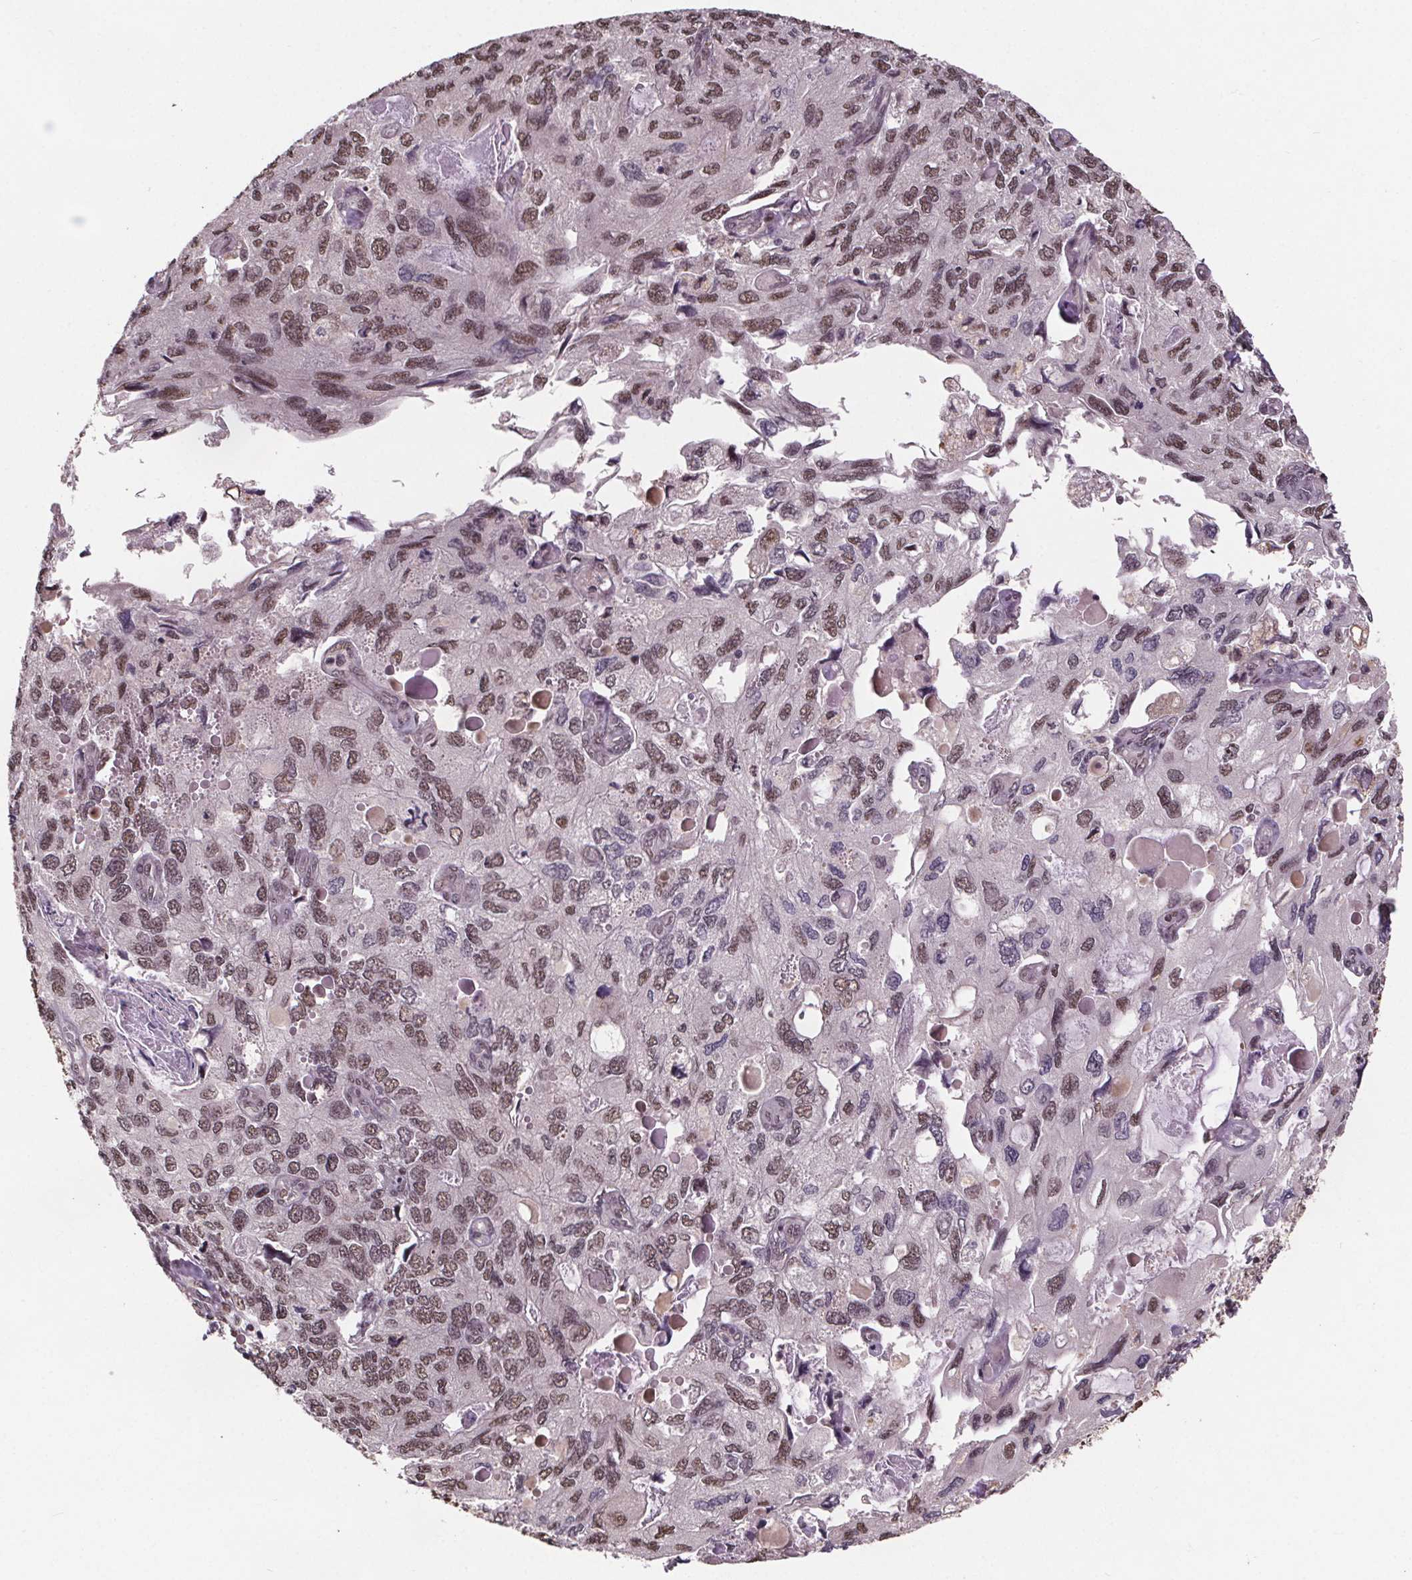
{"staining": {"intensity": "weak", "quantity": ">75%", "location": "nuclear"}, "tissue": "endometrial cancer", "cell_type": "Tumor cells", "image_type": "cancer", "snomed": [{"axis": "morphology", "description": "Carcinoma, NOS"}, {"axis": "topography", "description": "Uterus"}], "caption": "Human endometrial carcinoma stained with a protein marker reveals weak staining in tumor cells.", "gene": "JARID2", "patient": {"sex": "female", "age": 76}}